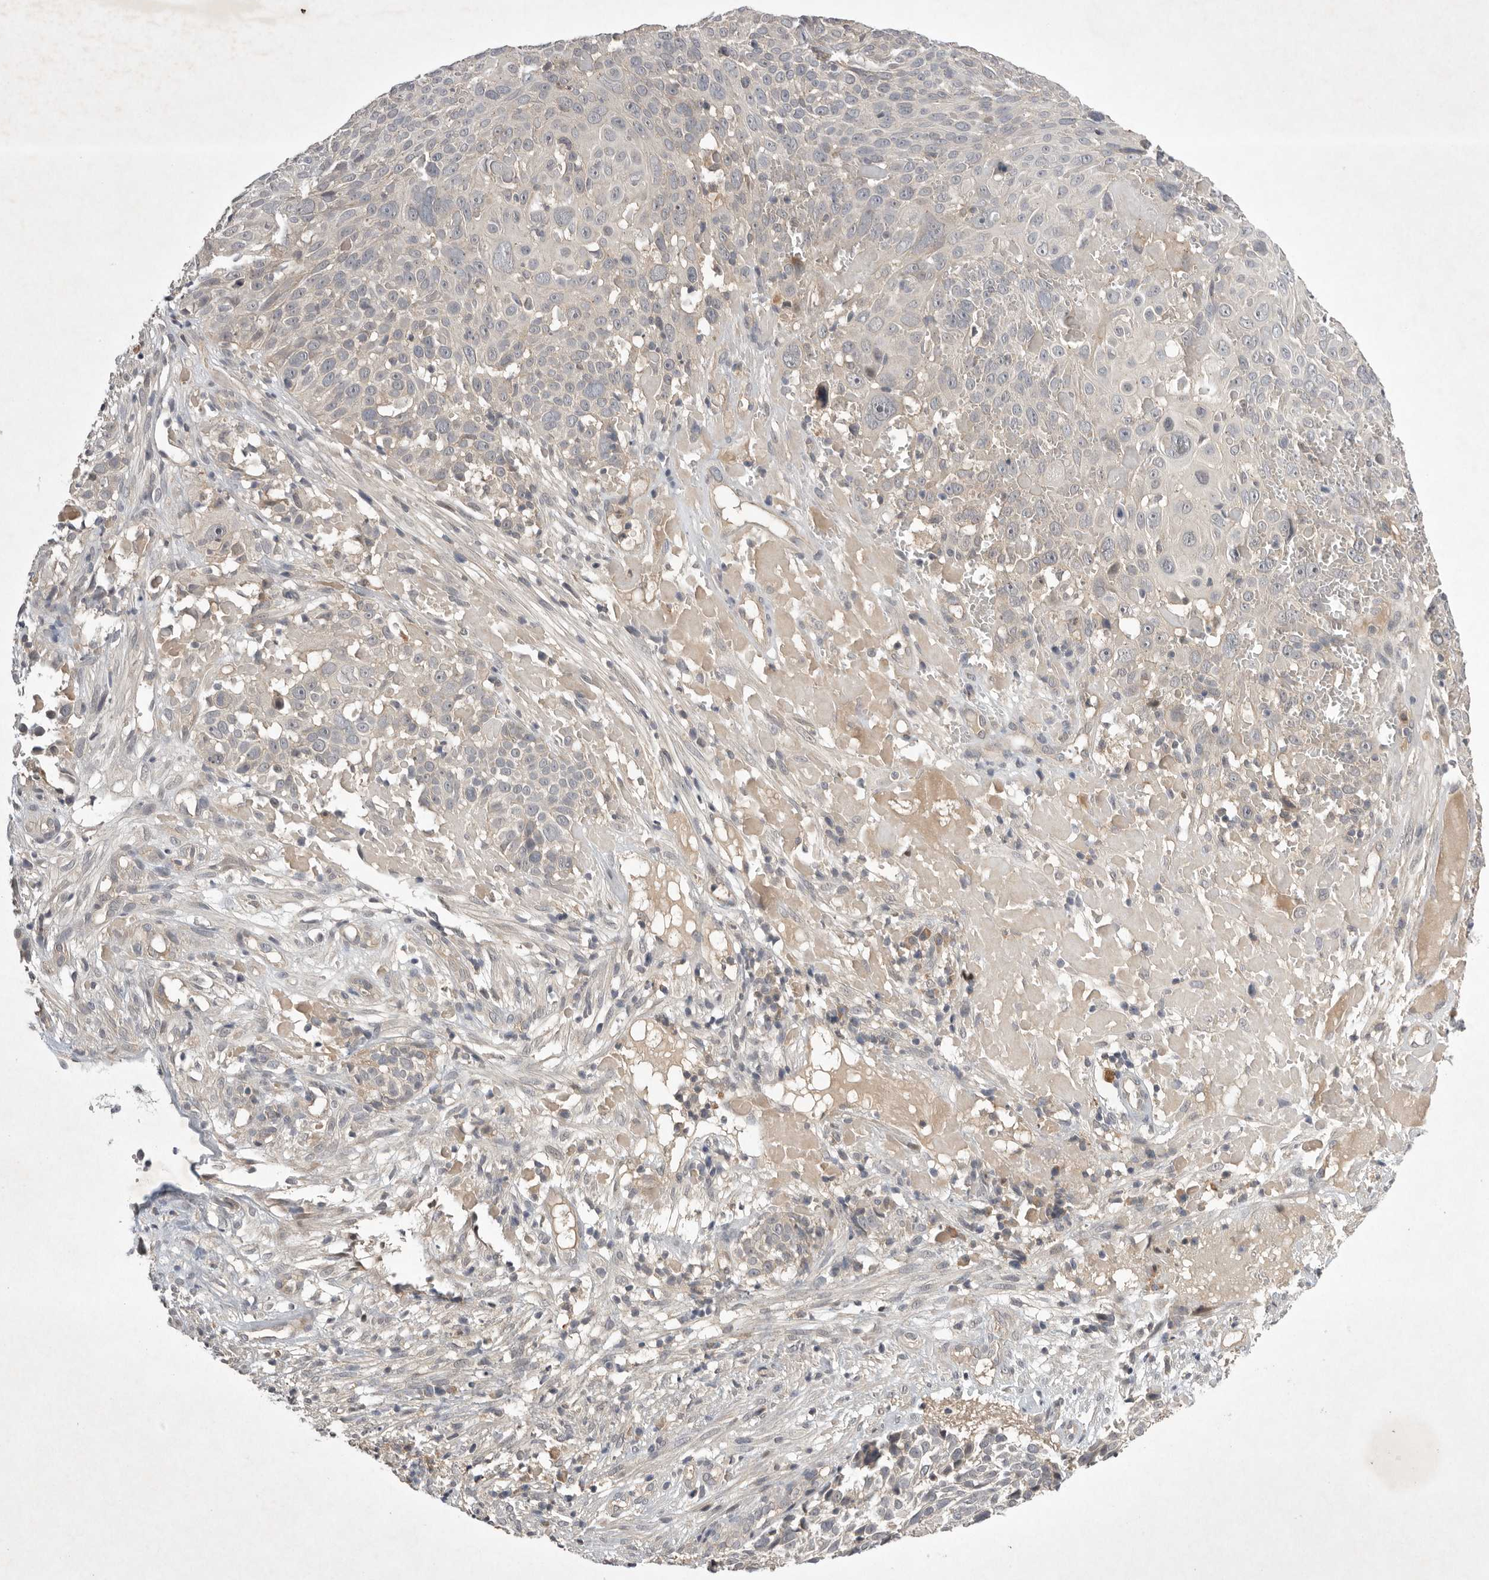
{"staining": {"intensity": "weak", "quantity": "25%-75%", "location": "cytoplasmic/membranous"}, "tissue": "cervical cancer", "cell_type": "Tumor cells", "image_type": "cancer", "snomed": [{"axis": "morphology", "description": "Squamous cell carcinoma, NOS"}, {"axis": "topography", "description": "Cervix"}], "caption": "Brown immunohistochemical staining in cervical squamous cell carcinoma shows weak cytoplasmic/membranous expression in approximately 25%-75% of tumor cells.", "gene": "NRCAM", "patient": {"sex": "female", "age": 74}}